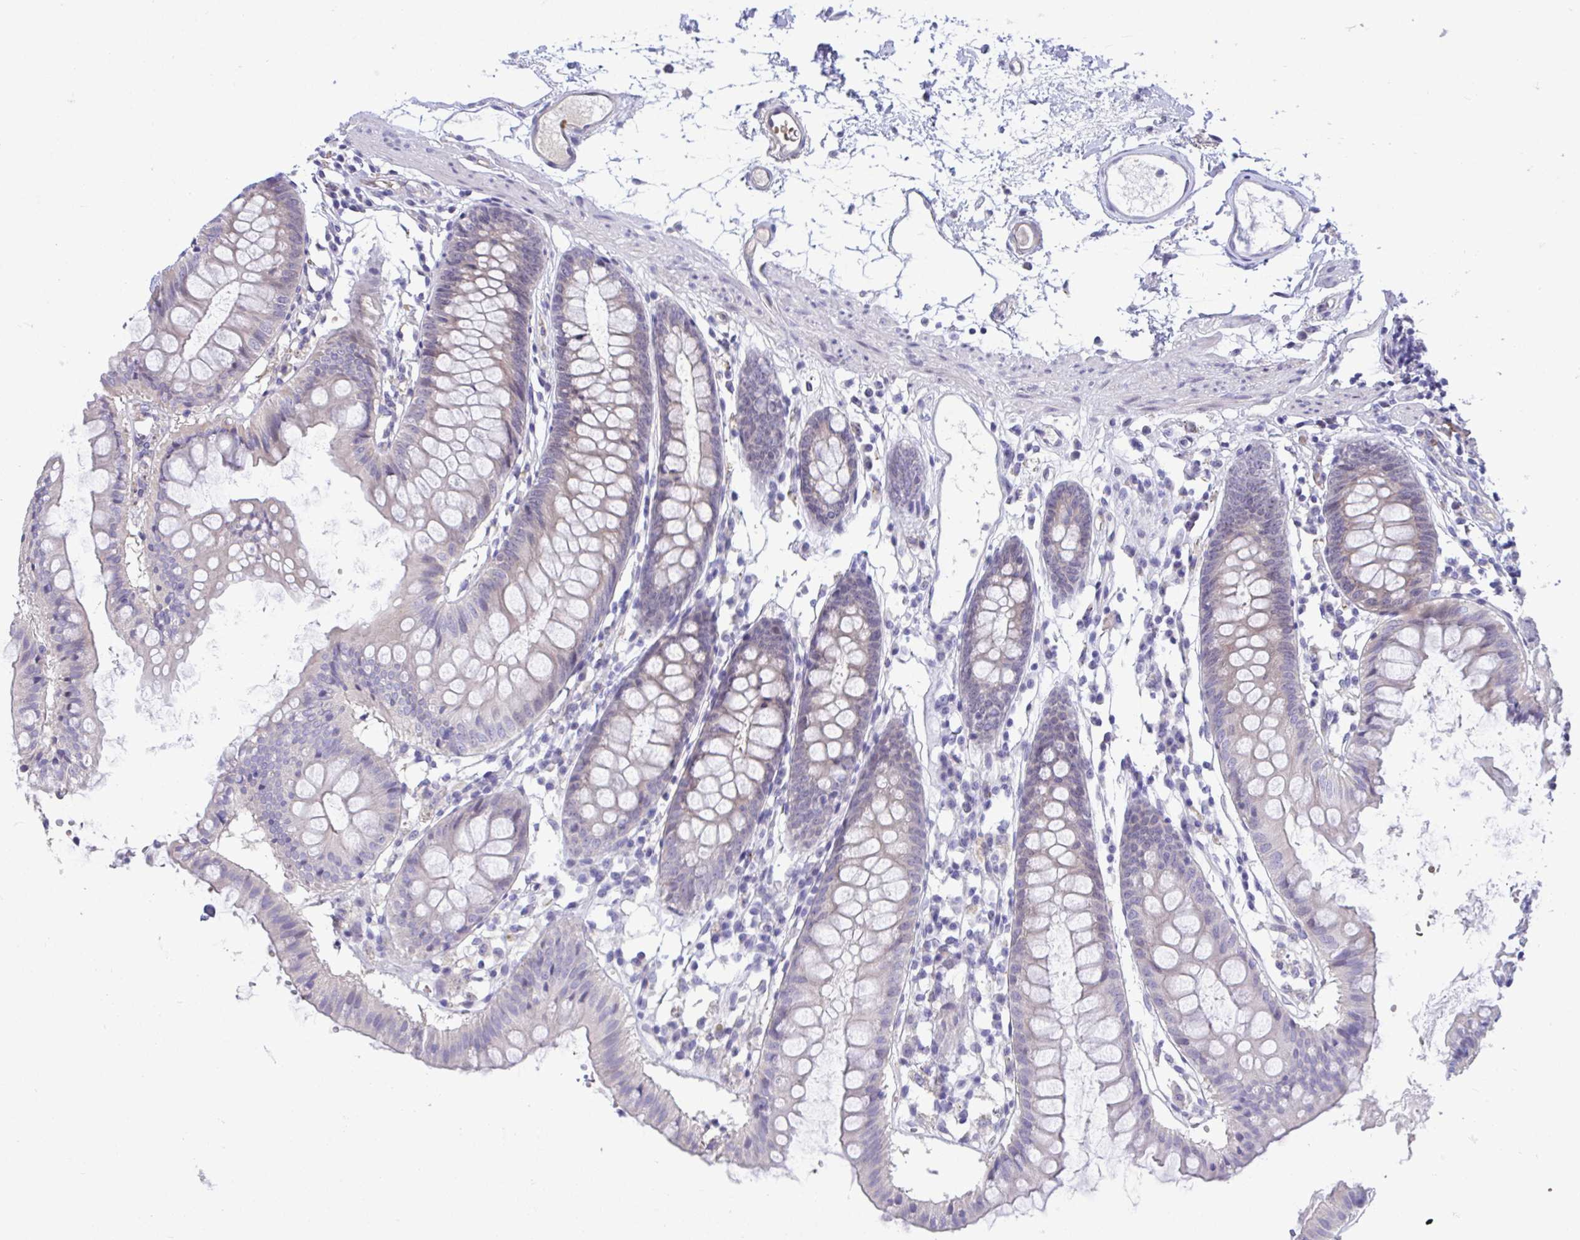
{"staining": {"intensity": "negative", "quantity": "none", "location": "none"}, "tissue": "colon", "cell_type": "Endothelial cells", "image_type": "normal", "snomed": [{"axis": "morphology", "description": "Normal tissue, NOS"}, {"axis": "topography", "description": "Colon"}], "caption": "Immunohistochemical staining of benign human colon demonstrates no significant staining in endothelial cells.", "gene": "CENPQ", "patient": {"sex": "female", "age": 84}}